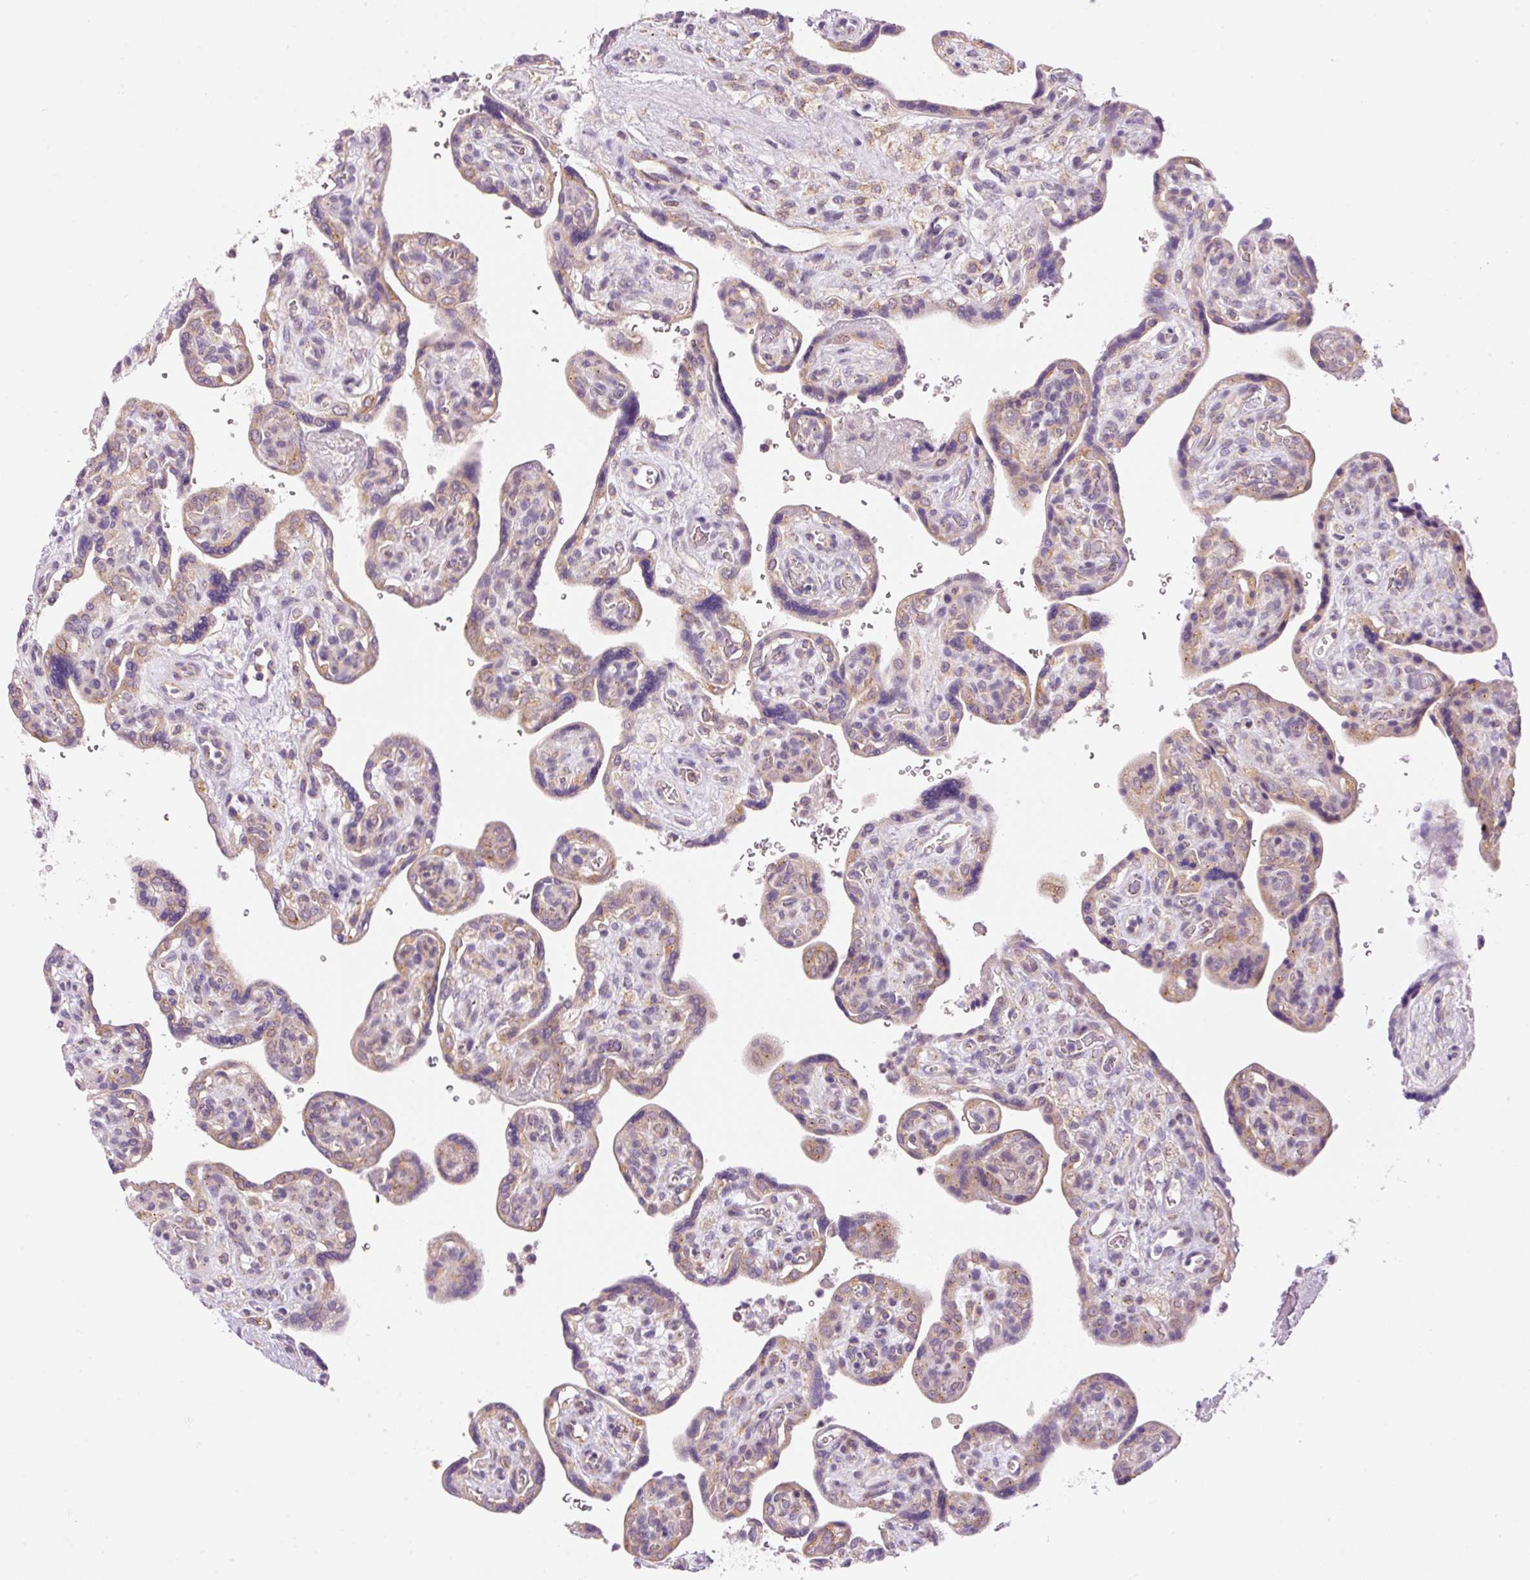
{"staining": {"intensity": "weak", "quantity": ">75%", "location": "cytoplasmic/membranous"}, "tissue": "placenta", "cell_type": "Decidual cells", "image_type": "normal", "snomed": [{"axis": "morphology", "description": "Normal tissue, NOS"}, {"axis": "topography", "description": "Placenta"}], "caption": "Immunohistochemistry micrograph of unremarkable placenta stained for a protein (brown), which demonstrates low levels of weak cytoplasmic/membranous staining in approximately >75% of decidual cells.", "gene": "PNPLA5", "patient": {"sex": "female", "age": 39}}